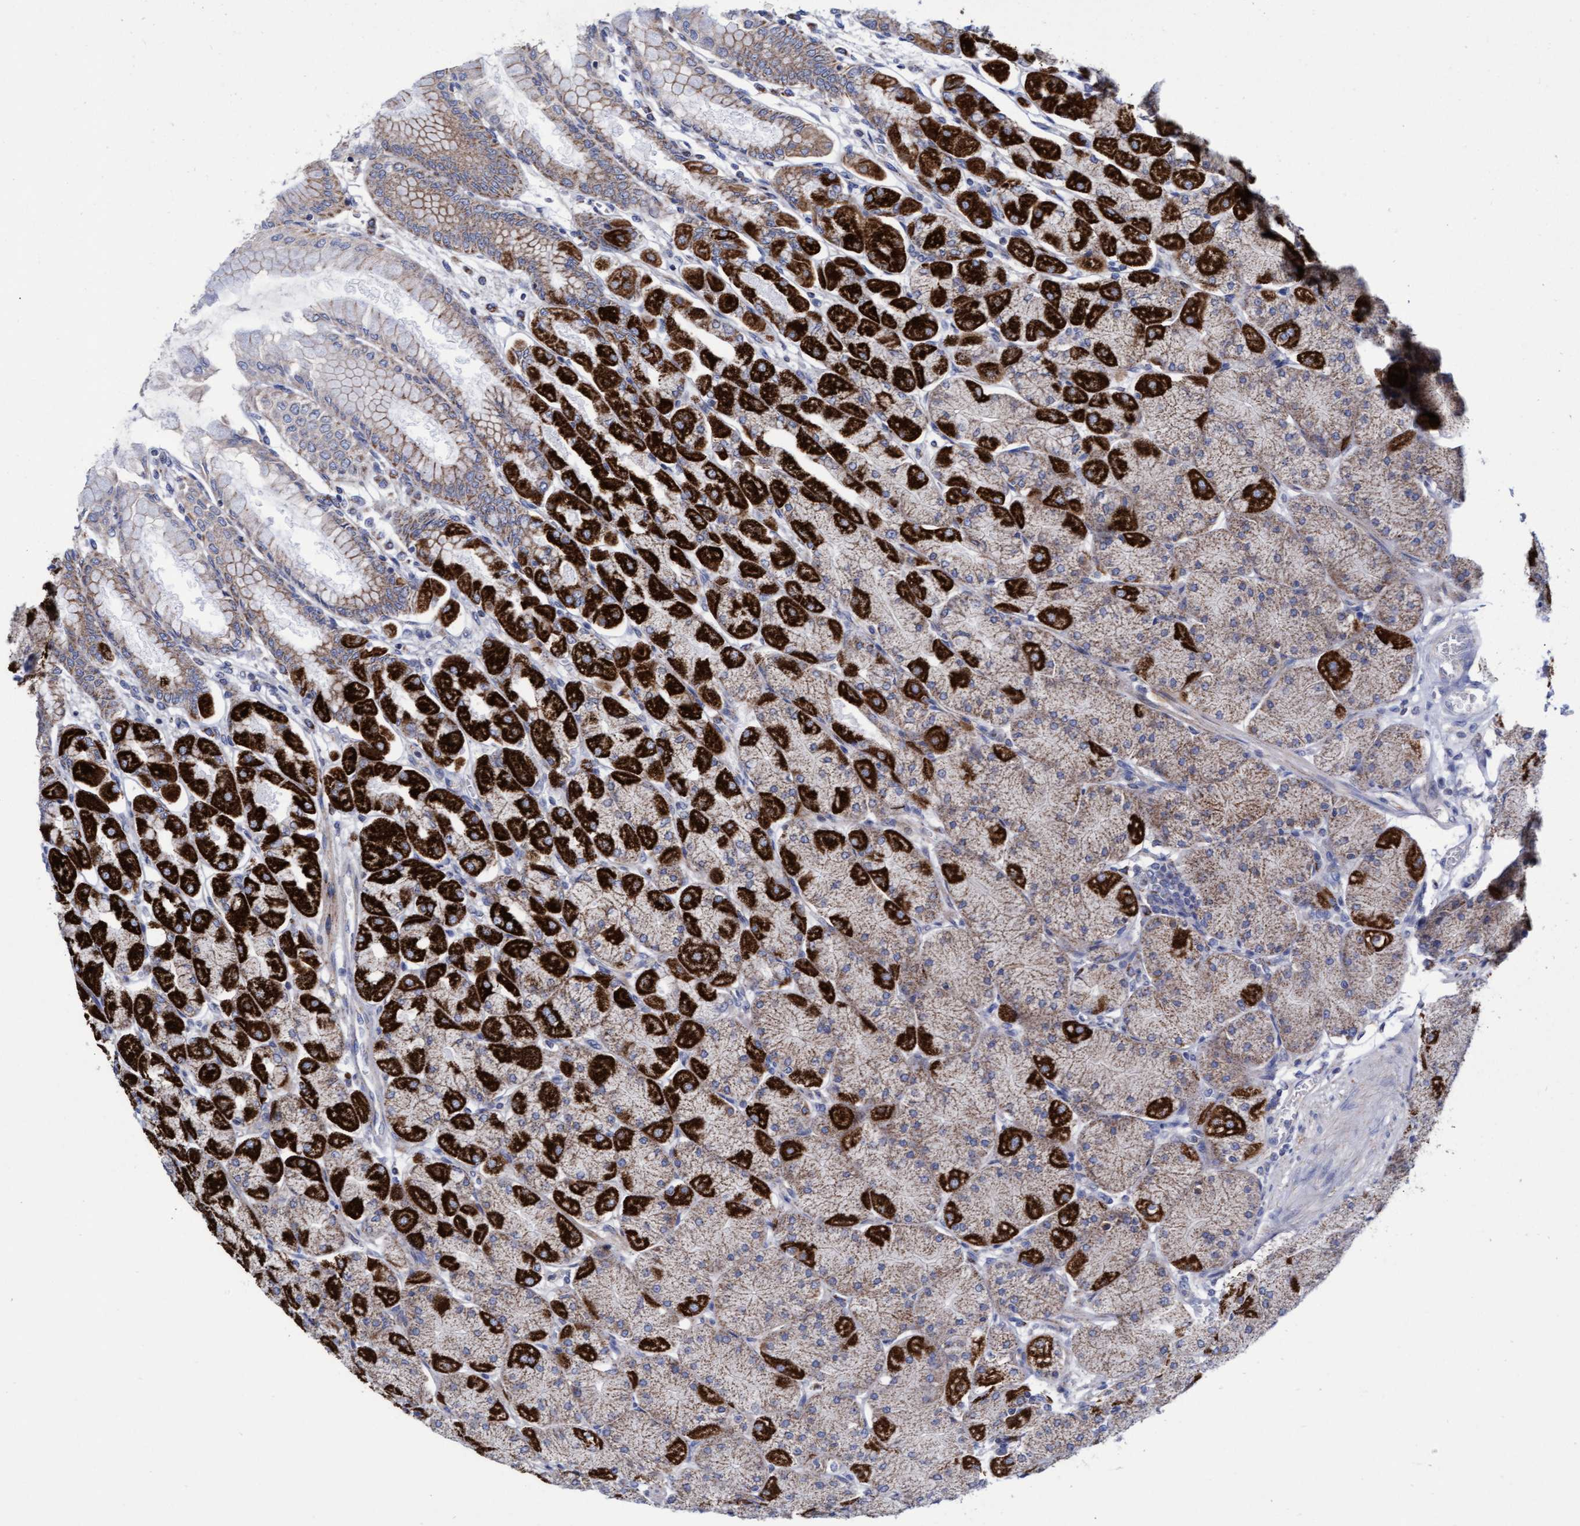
{"staining": {"intensity": "strong", "quantity": "25%-75%", "location": "cytoplasmic/membranous"}, "tissue": "stomach", "cell_type": "Glandular cells", "image_type": "normal", "snomed": [{"axis": "morphology", "description": "Normal tissue, NOS"}, {"axis": "topography", "description": "Stomach, upper"}], "caption": "Immunohistochemical staining of benign human stomach reveals high levels of strong cytoplasmic/membranous staining in approximately 25%-75% of glandular cells.", "gene": "ZNF750", "patient": {"sex": "female", "age": 56}}